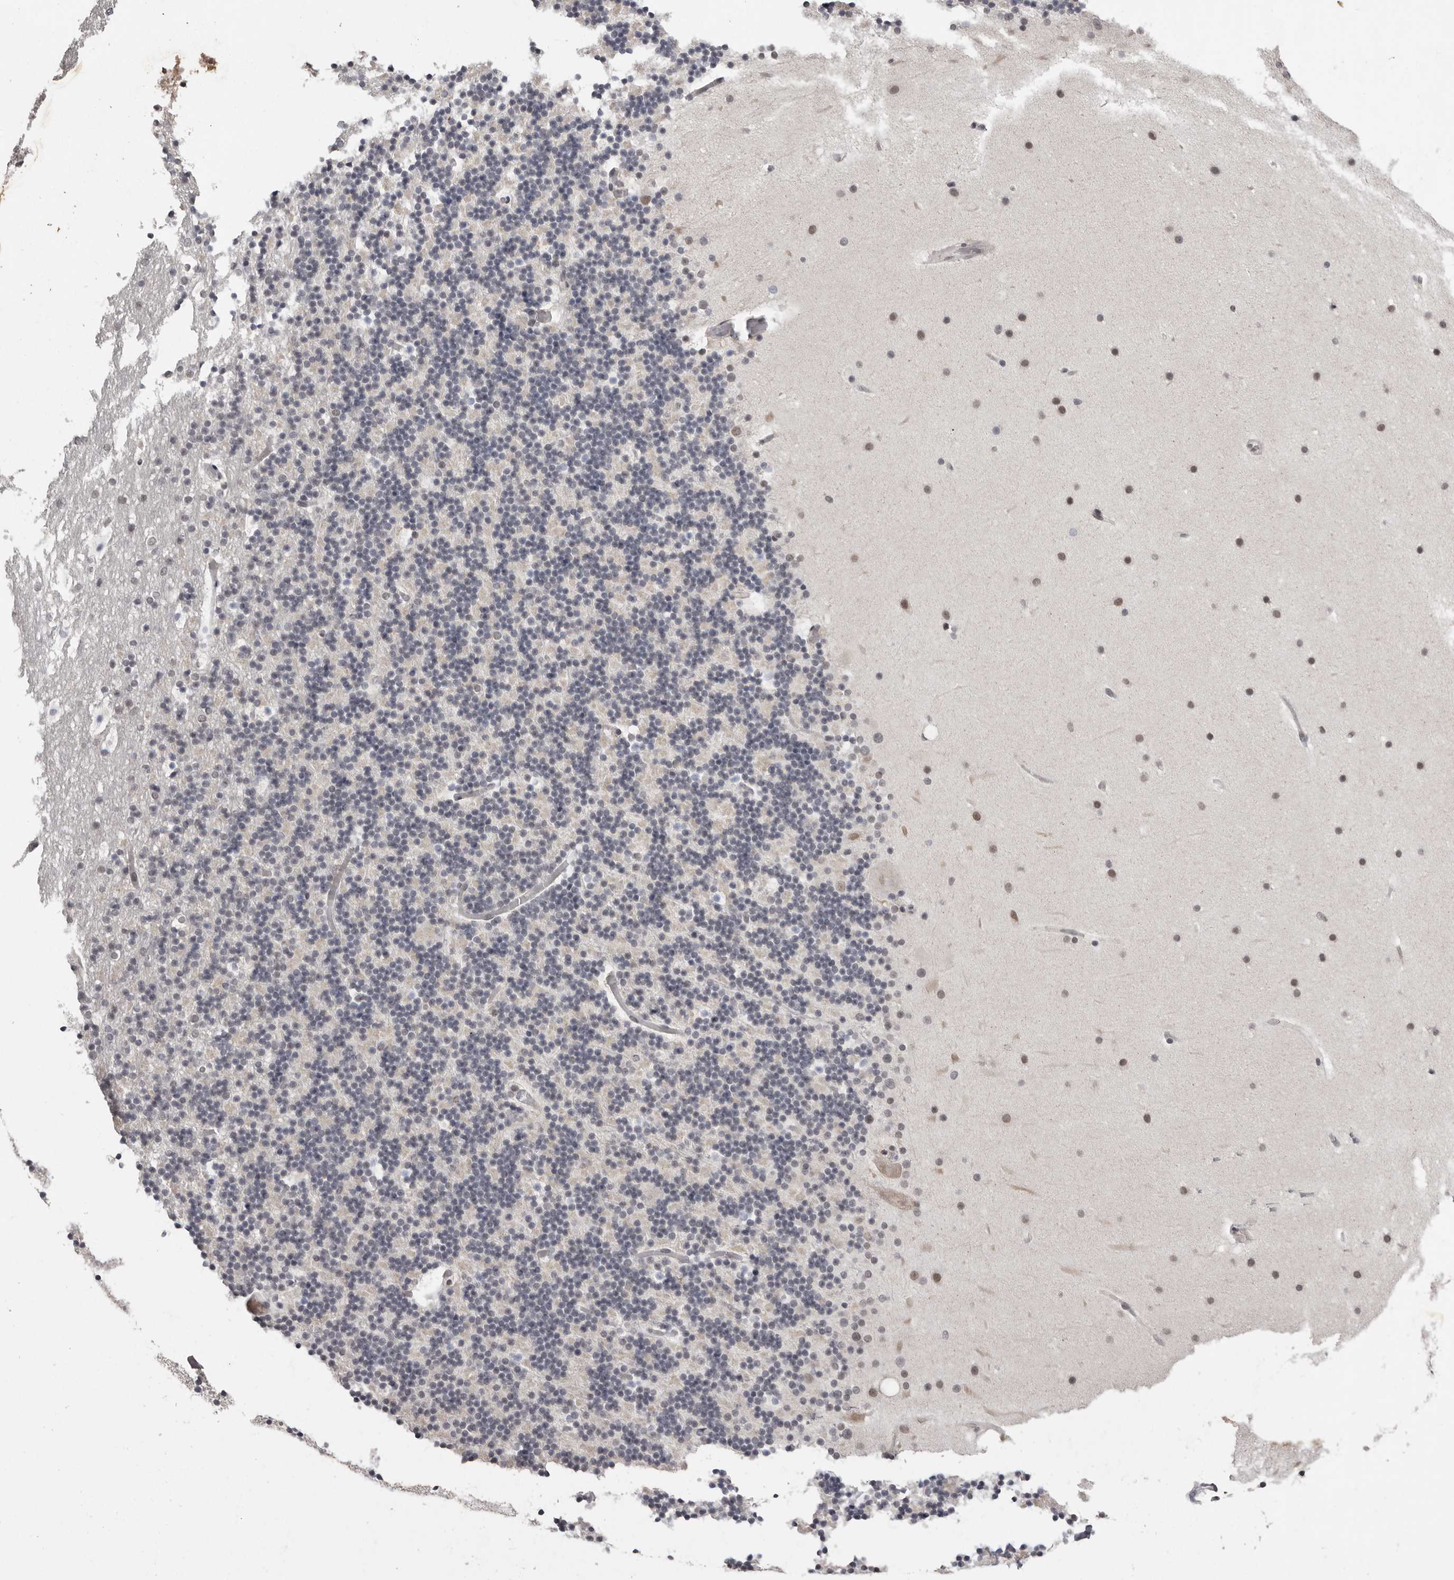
{"staining": {"intensity": "negative", "quantity": "none", "location": "none"}, "tissue": "cerebellum", "cell_type": "Cells in granular layer", "image_type": "normal", "snomed": [{"axis": "morphology", "description": "Normal tissue, NOS"}, {"axis": "topography", "description": "Cerebellum"}], "caption": "Immunohistochemical staining of unremarkable human cerebellum reveals no significant expression in cells in granular layer. The staining was performed using DAB to visualize the protein expression in brown, while the nuclei were stained in blue with hematoxylin (Magnification: 20x).", "gene": "SRCAP", "patient": {"sex": "male", "age": 57}}